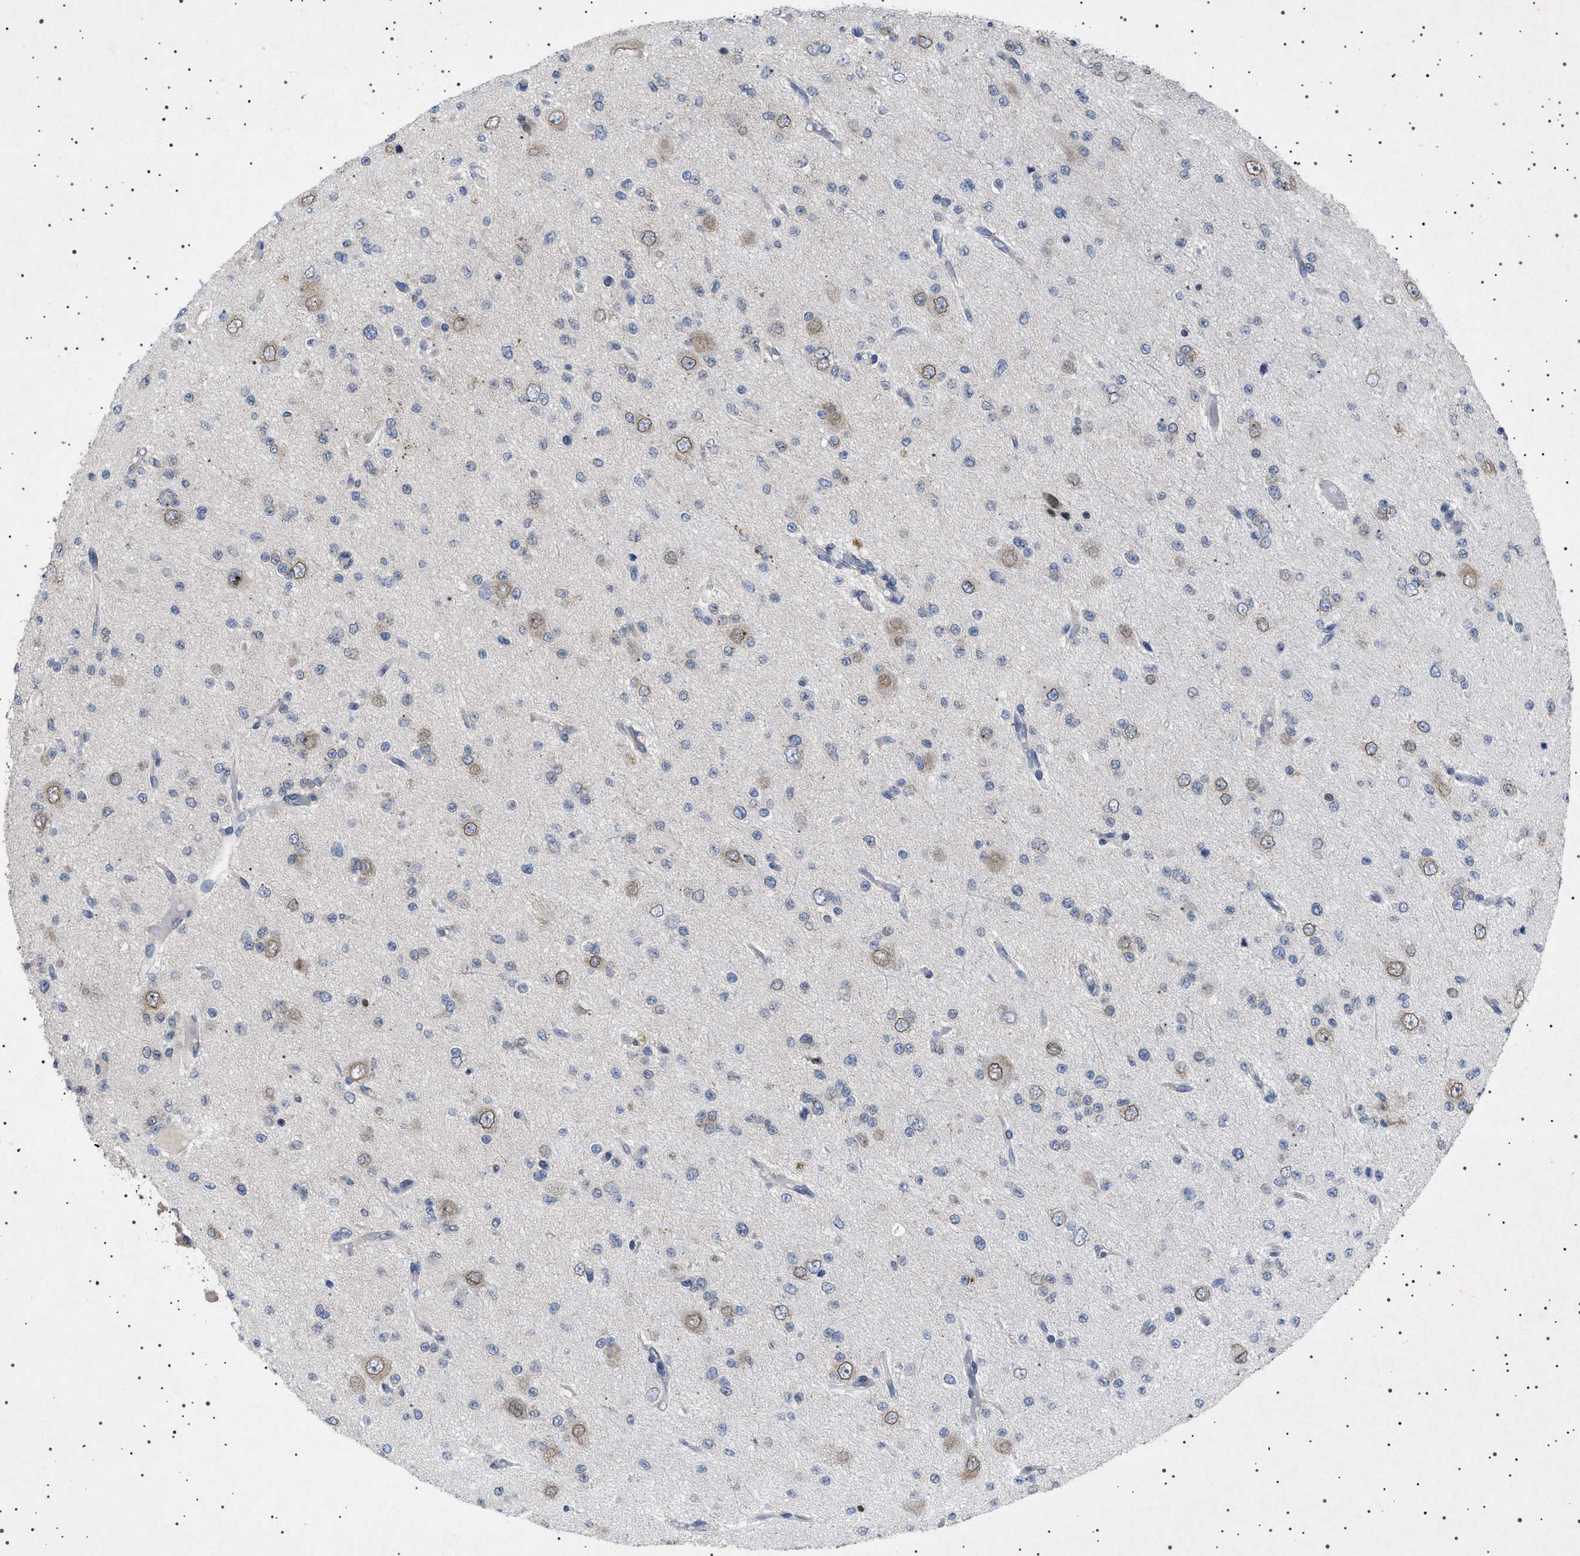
{"staining": {"intensity": "negative", "quantity": "none", "location": "none"}, "tissue": "glioma", "cell_type": "Tumor cells", "image_type": "cancer", "snomed": [{"axis": "morphology", "description": "Glioma, malignant, Low grade"}, {"axis": "topography", "description": "Brain"}], "caption": "Protein analysis of low-grade glioma (malignant) exhibits no significant staining in tumor cells. Nuclei are stained in blue.", "gene": "NUP93", "patient": {"sex": "male", "age": 38}}